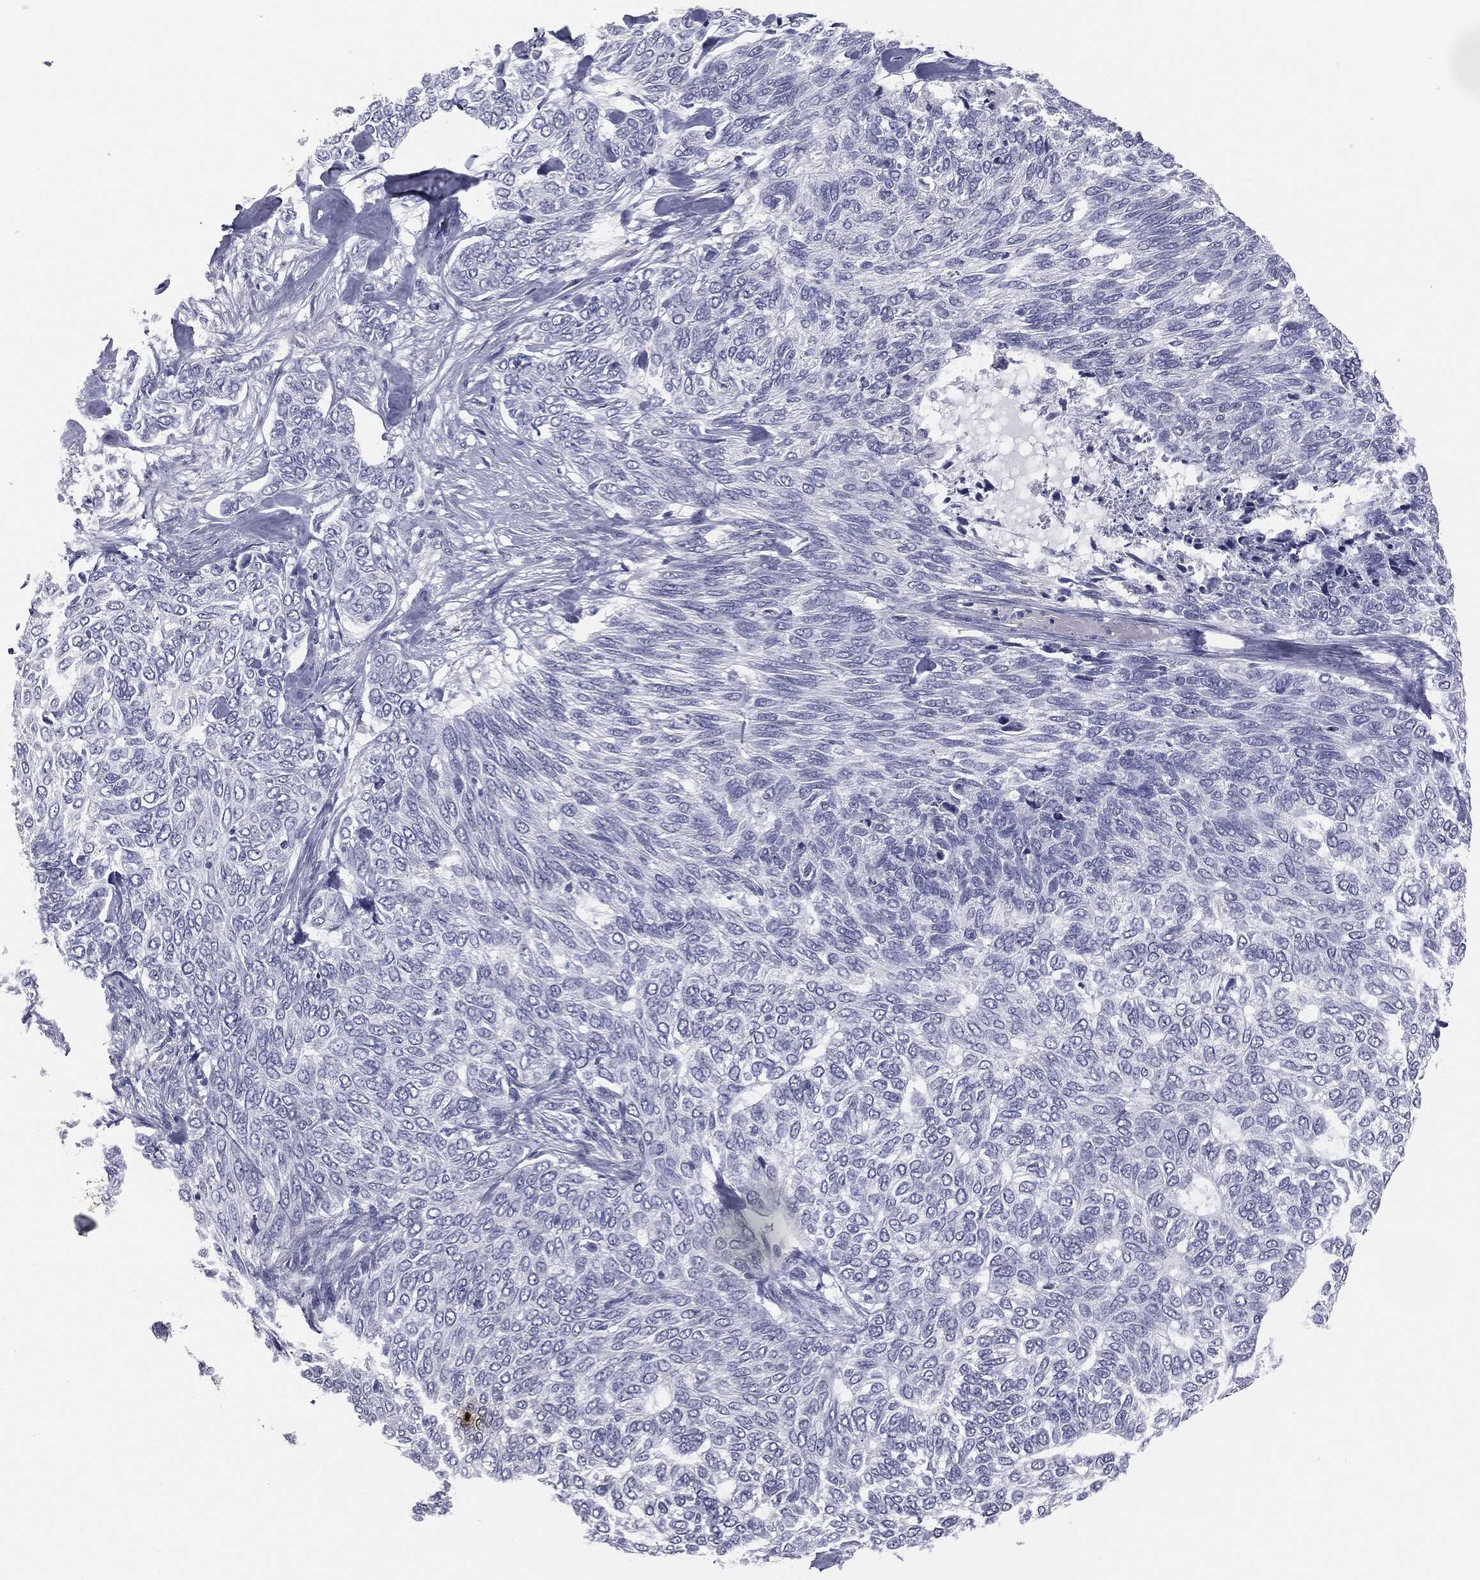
{"staining": {"intensity": "negative", "quantity": "none", "location": "none"}, "tissue": "skin cancer", "cell_type": "Tumor cells", "image_type": "cancer", "snomed": [{"axis": "morphology", "description": "Basal cell carcinoma"}, {"axis": "topography", "description": "Skin"}], "caption": "Tumor cells show no significant positivity in skin cancer (basal cell carcinoma).", "gene": "MUC5AC", "patient": {"sex": "female", "age": 65}}